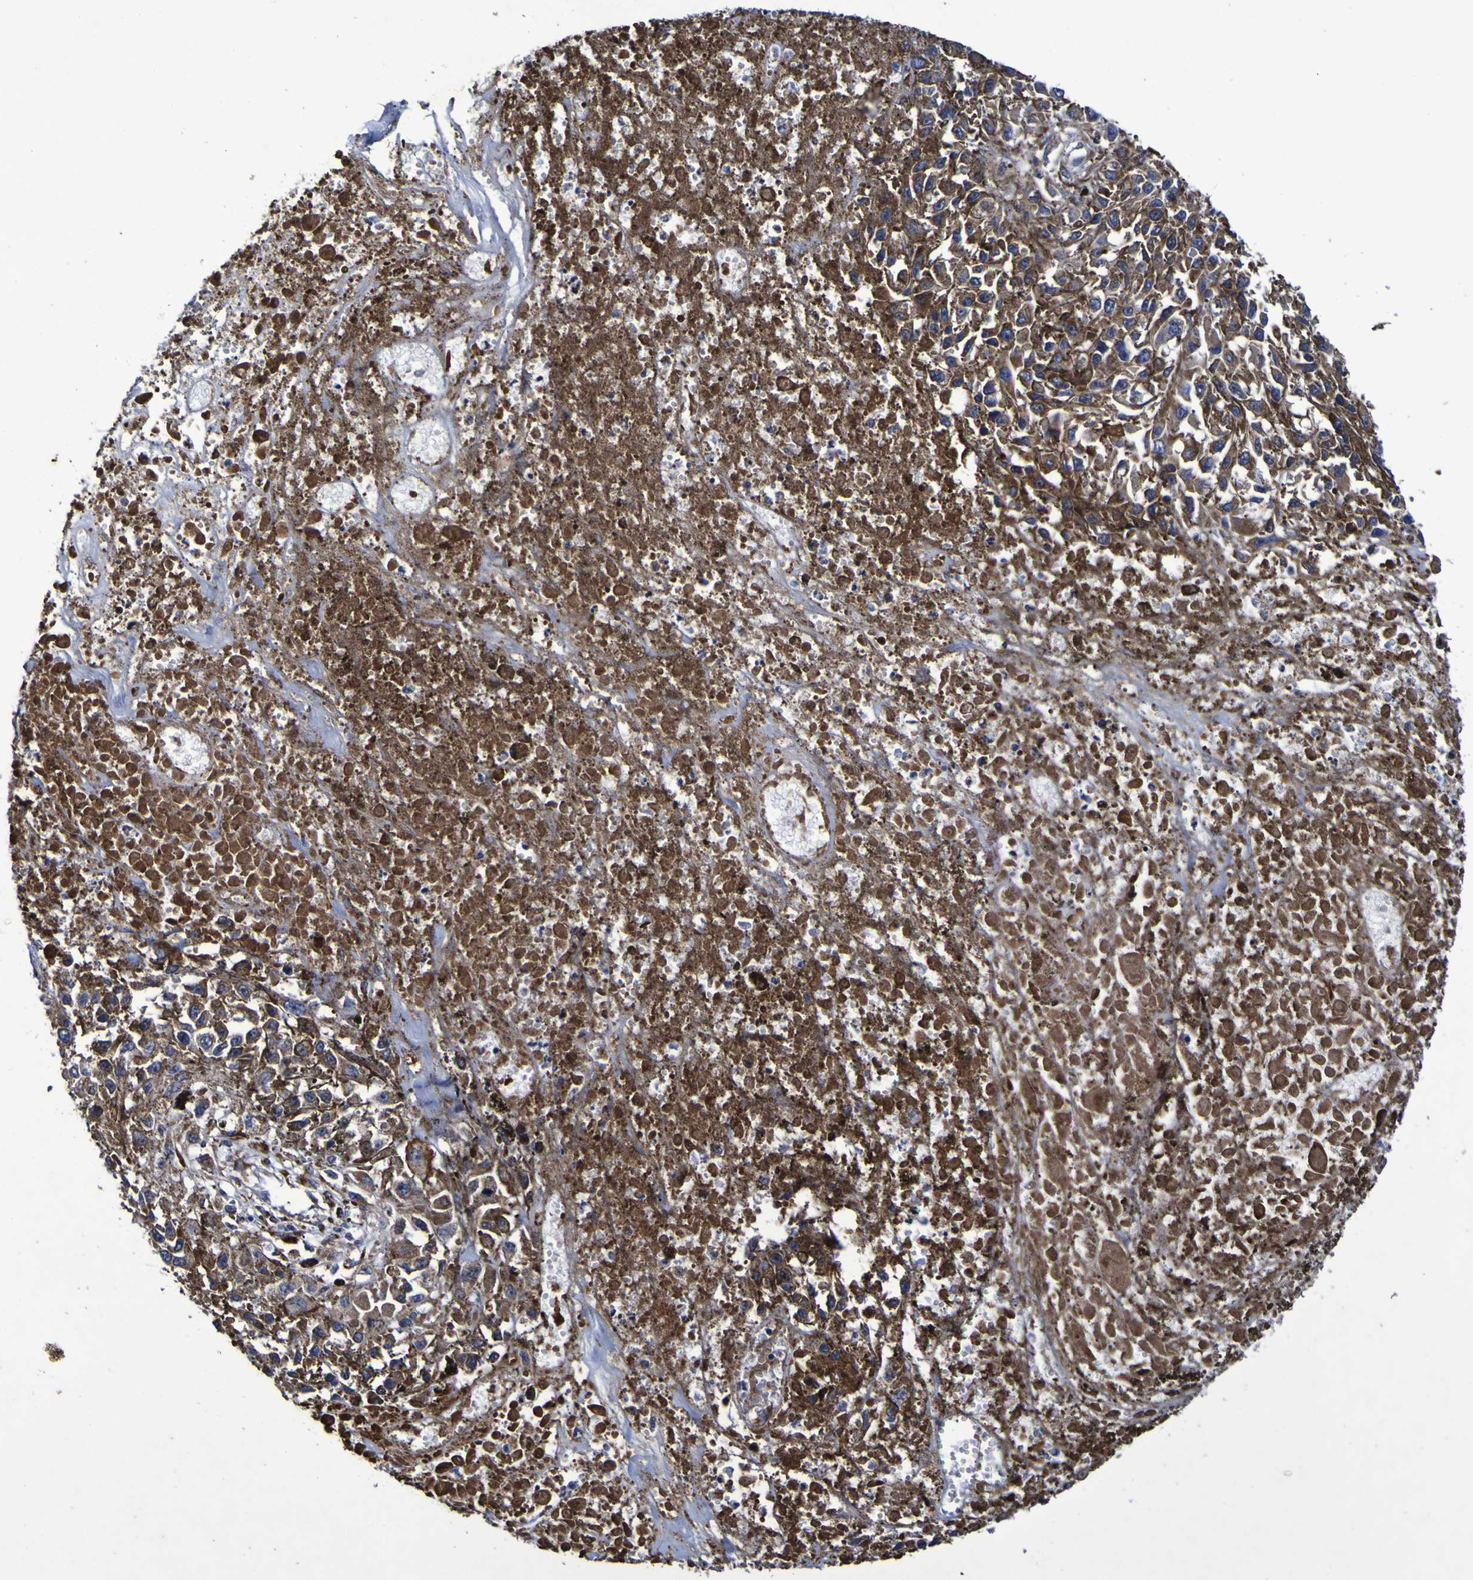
{"staining": {"intensity": "moderate", "quantity": ">75%", "location": "cytoplasmic/membranous"}, "tissue": "melanoma", "cell_type": "Tumor cells", "image_type": "cancer", "snomed": [{"axis": "morphology", "description": "Malignant melanoma, Metastatic site"}, {"axis": "topography", "description": "Lymph node"}], "caption": "Melanoma tissue demonstrates moderate cytoplasmic/membranous staining in about >75% of tumor cells, visualized by immunohistochemistry.", "gene": "P3H1", "patient": {"sex": "male", "age": 59}}